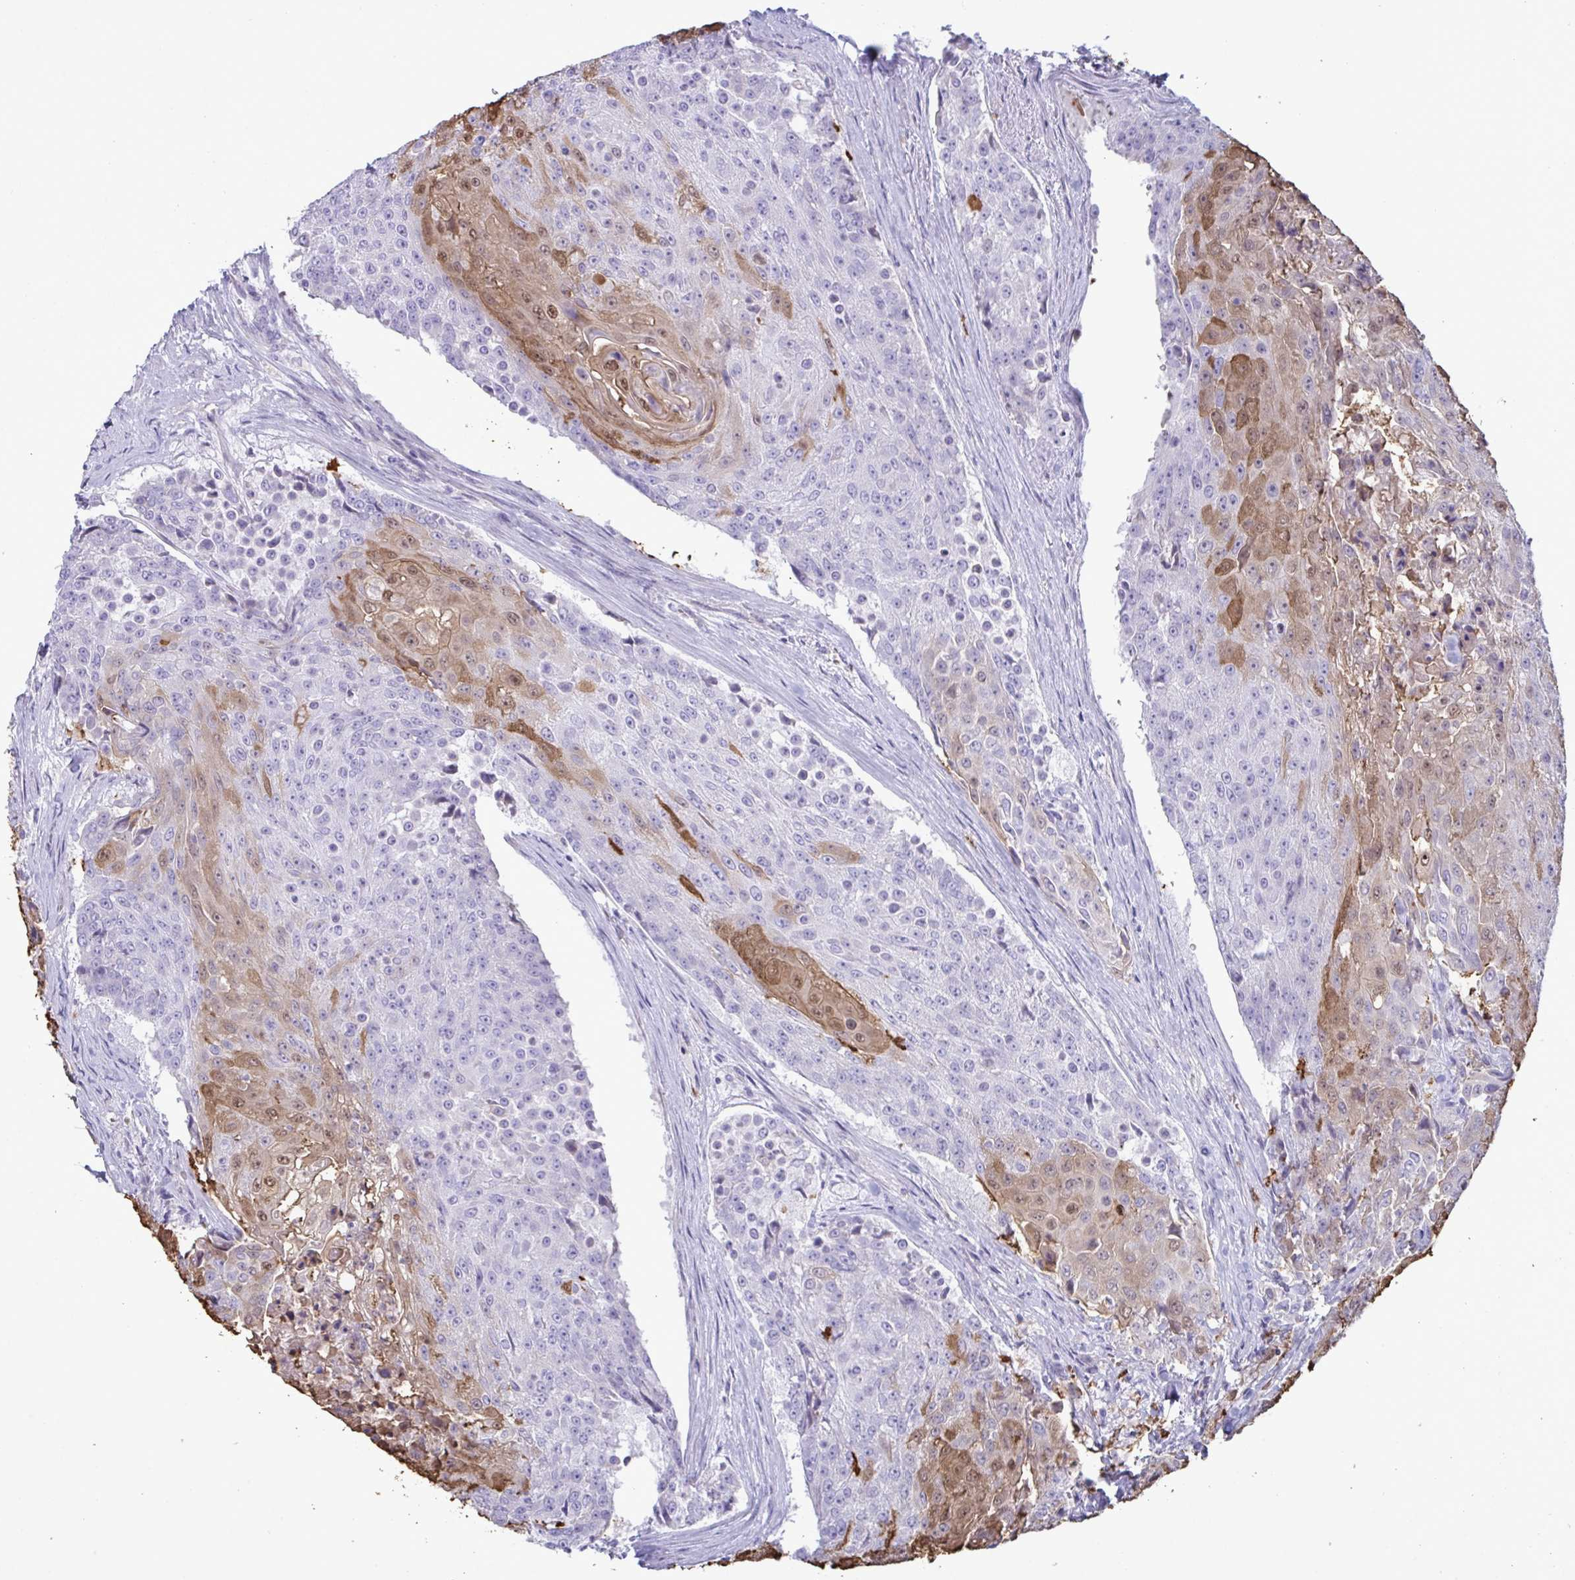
{"staining": {"intensity": "moderate", "quantity": "<25%", "location": "cytoplasmic/membranous,nuclear"}, "tissue": "urothelial cancer", "cell_type": "Tumor cells", "image_type": "cancer", "snomed": [{"axis": "morphology", "description": "Urothelial carcinoma, High grade"}, {"axis": "topography", "description": "Urinary bladder"}], "caption": "High-magnification brightfield microscopy of urothelial cancer stained with DAB (brown) and counterstained with hematoxylin (blue). tumor cells exhibit moderate cytoplasmic/membranous and nuclear expression is appreciated in about<25% of cells.", "gene": "ZNF684", "patient": {"sex": "female", "age": 63}}